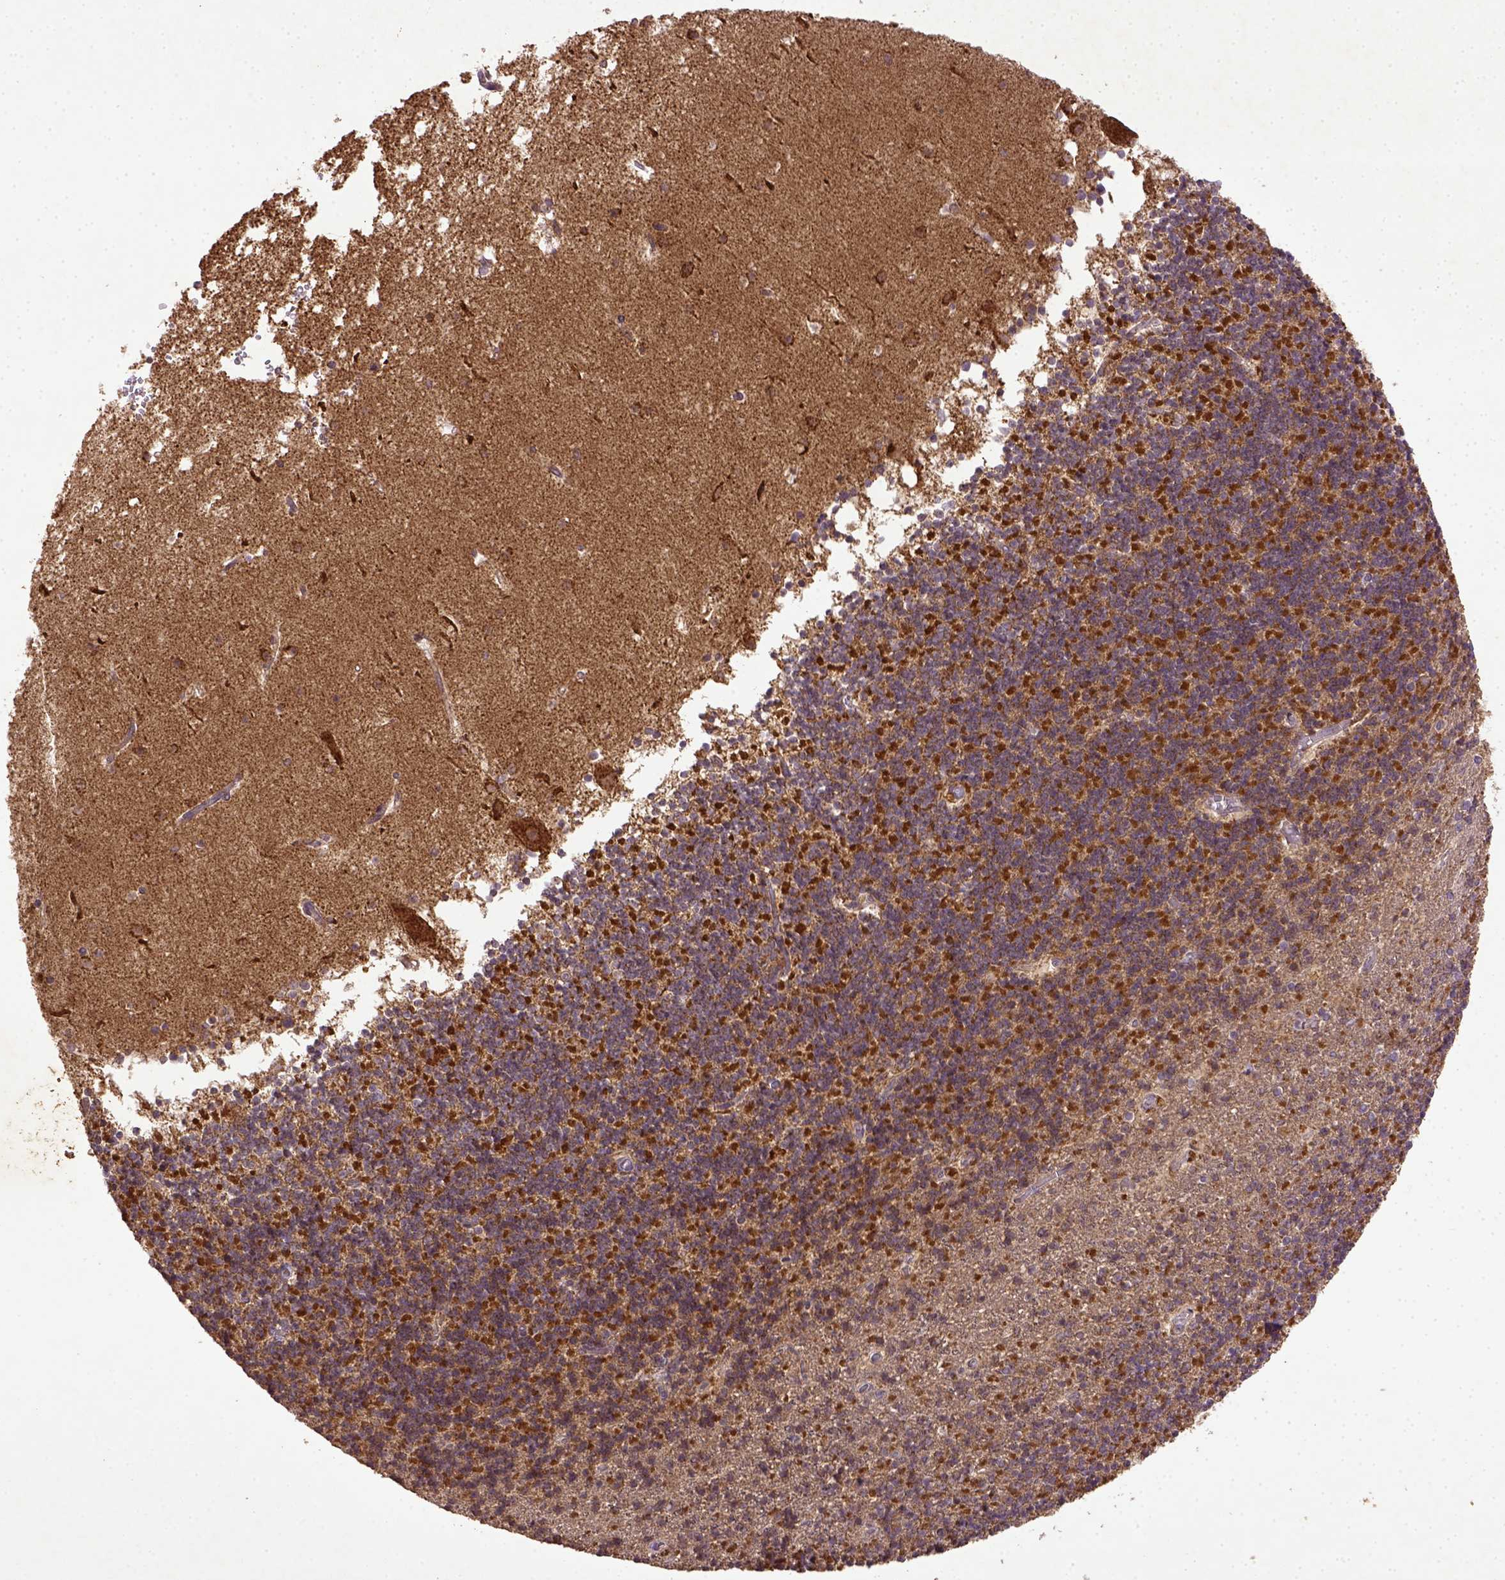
{"staining": {"intensity": "strong", "quantity": ">75%", "location": "cytoplasmic/membranous"}, "tissue": "cerebellum", "cell_type": "Cells in granular layer", "image_type": "normal", "snomed": [{"axis": "morphology", "description": "Normal tissue, NOS"}, {"axis": "topography", "description": "Cerebellum"}], "caption": "Strong cytoplasmic/membranous protein staining is identified in approximately >75% of cells in granular layer in cerebellum. The protein is shown in brown color, while the nuclei are stained blue.", "gene": "MT", "patient": {"sex": "male", "age": 70}}